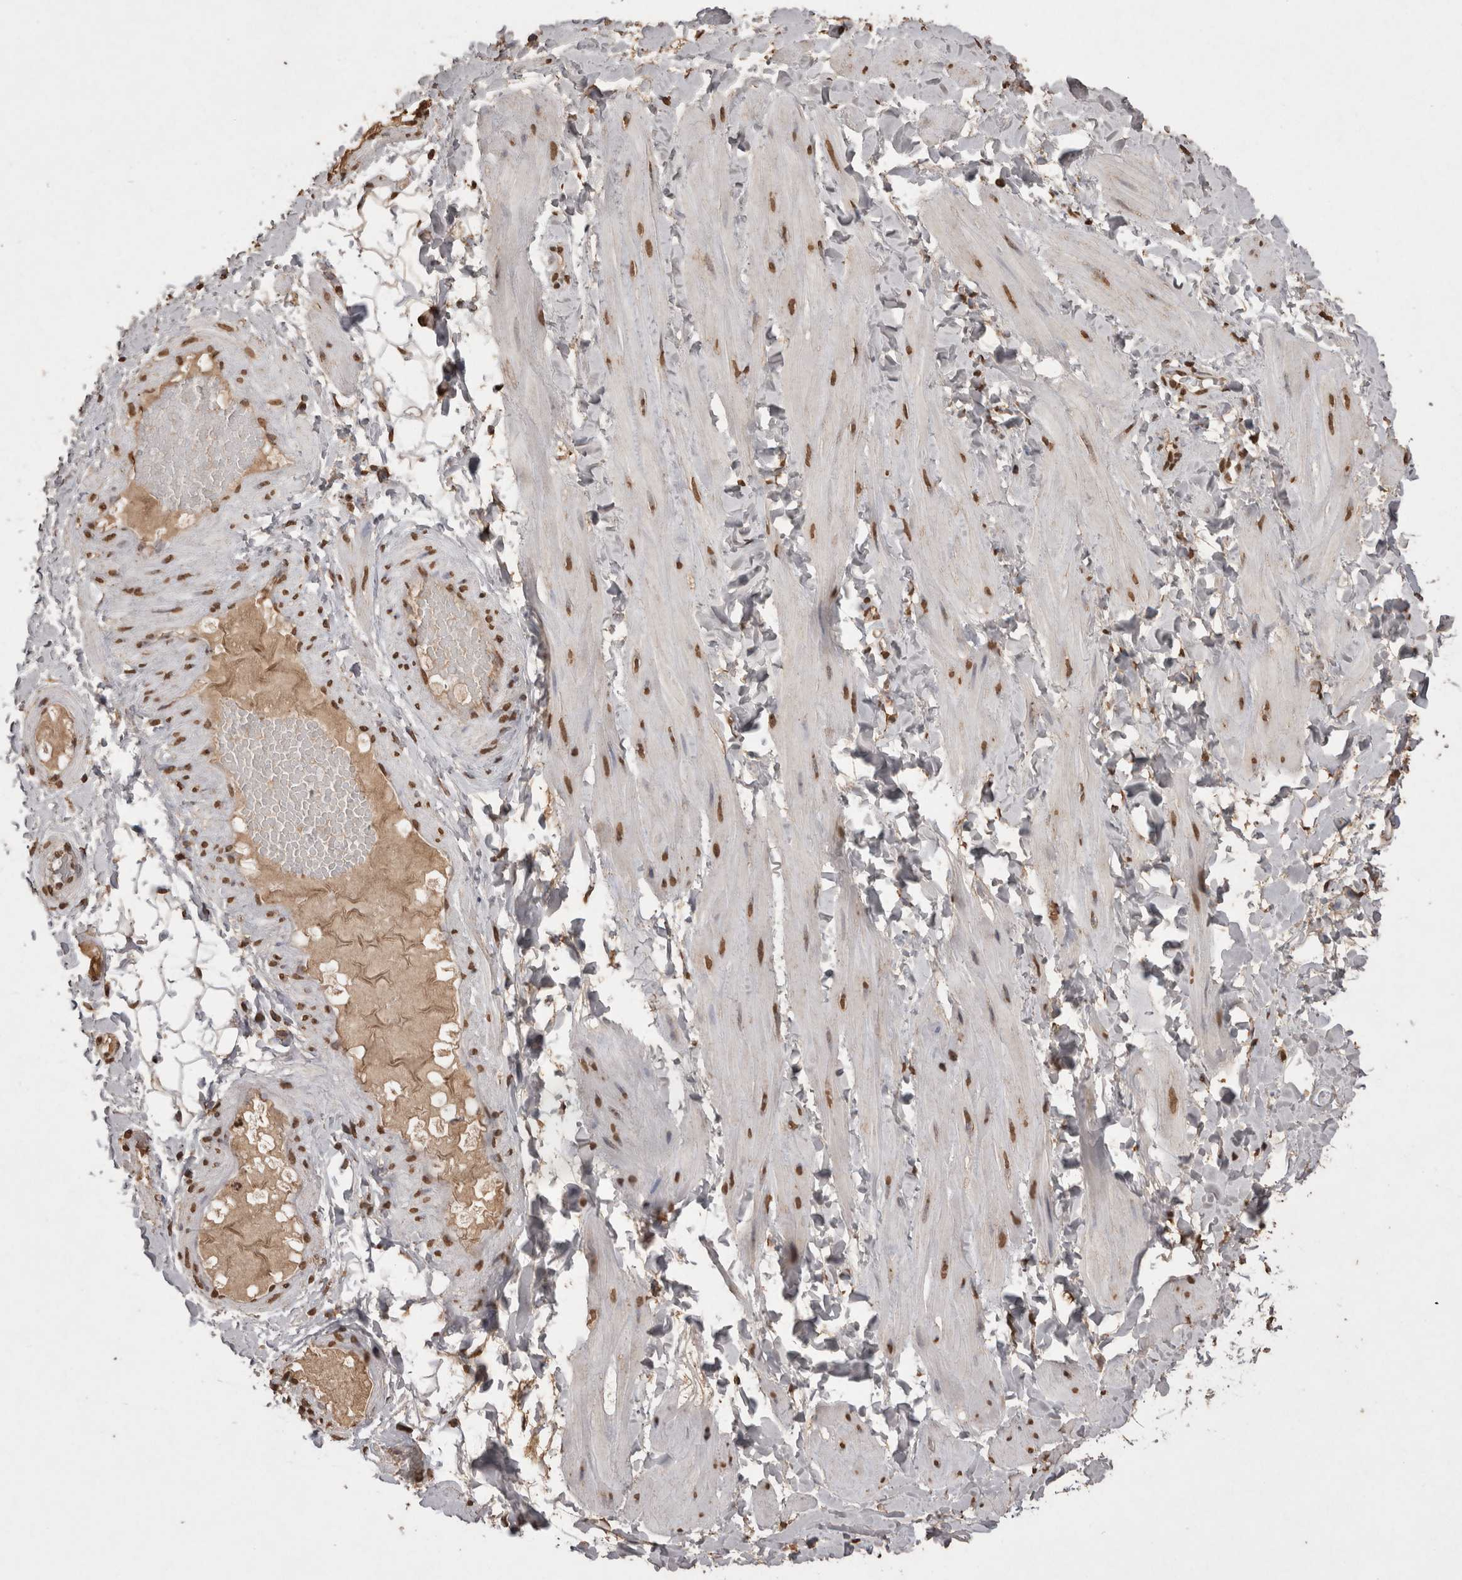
{"staining": {"intensity": "moderate", "quantity": ">75%", "location": "cytoplasmic/membranous,nuclear"}, "tissue": "adipose tissue", "cell_type": "Adipocytes", "image_type": "normal", "snomed": [{"axis": "morphology", "description": "Normal tissue, NOS"}, {"axis": "topography", "description": "Adipose tissue"}, {"axis": "topography", "description": "Vascular tissue"}, {"axis": "topography", "description": "Peripheral nerve tissue"}], "caption": "Adipocytes exhibit moderate cytoplasmic/membranous,nuclear staining in approximately >75% of cells in normal adipose tissue.", "gene": "POU5F1", "patient": {"sex": "male", "age": 25}}